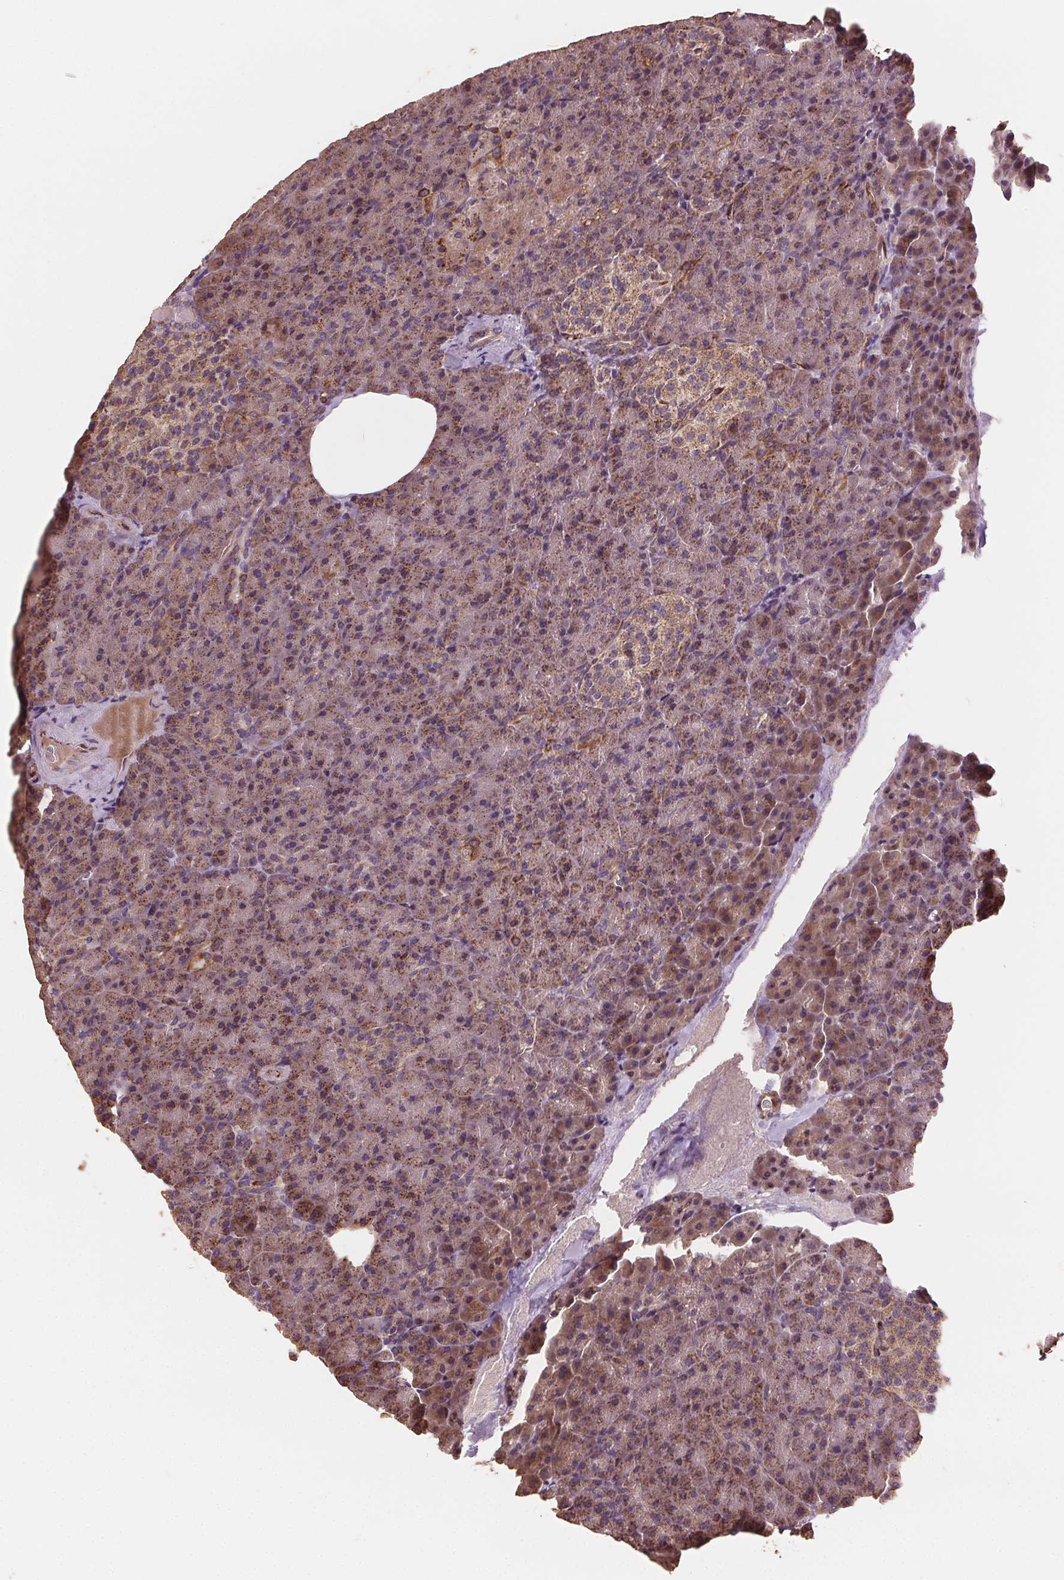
{"staining": {"intensity": "moderate", "quantity": "25%-75%", "location": "cytoplasmic/membranous"}, "tissue": "pancreas", "cell_type": "Exocrine glandular cells", "image_type": "normal", "snomed": [{"axis": "morphology", "description": "Normal tissue, NOS"}, {"axis": "topography", "description": "Pancreas"}], "caption": "Immunohistochemical staining of unremarkable pancreas reveals 25%-75% levels of moderate cytoplasmic/membranous protein expression in approximately 25%-75% of exocrine glandular cells.", "gene": "GOLT1B", "patient": {"sex": "female", "age": 74}}